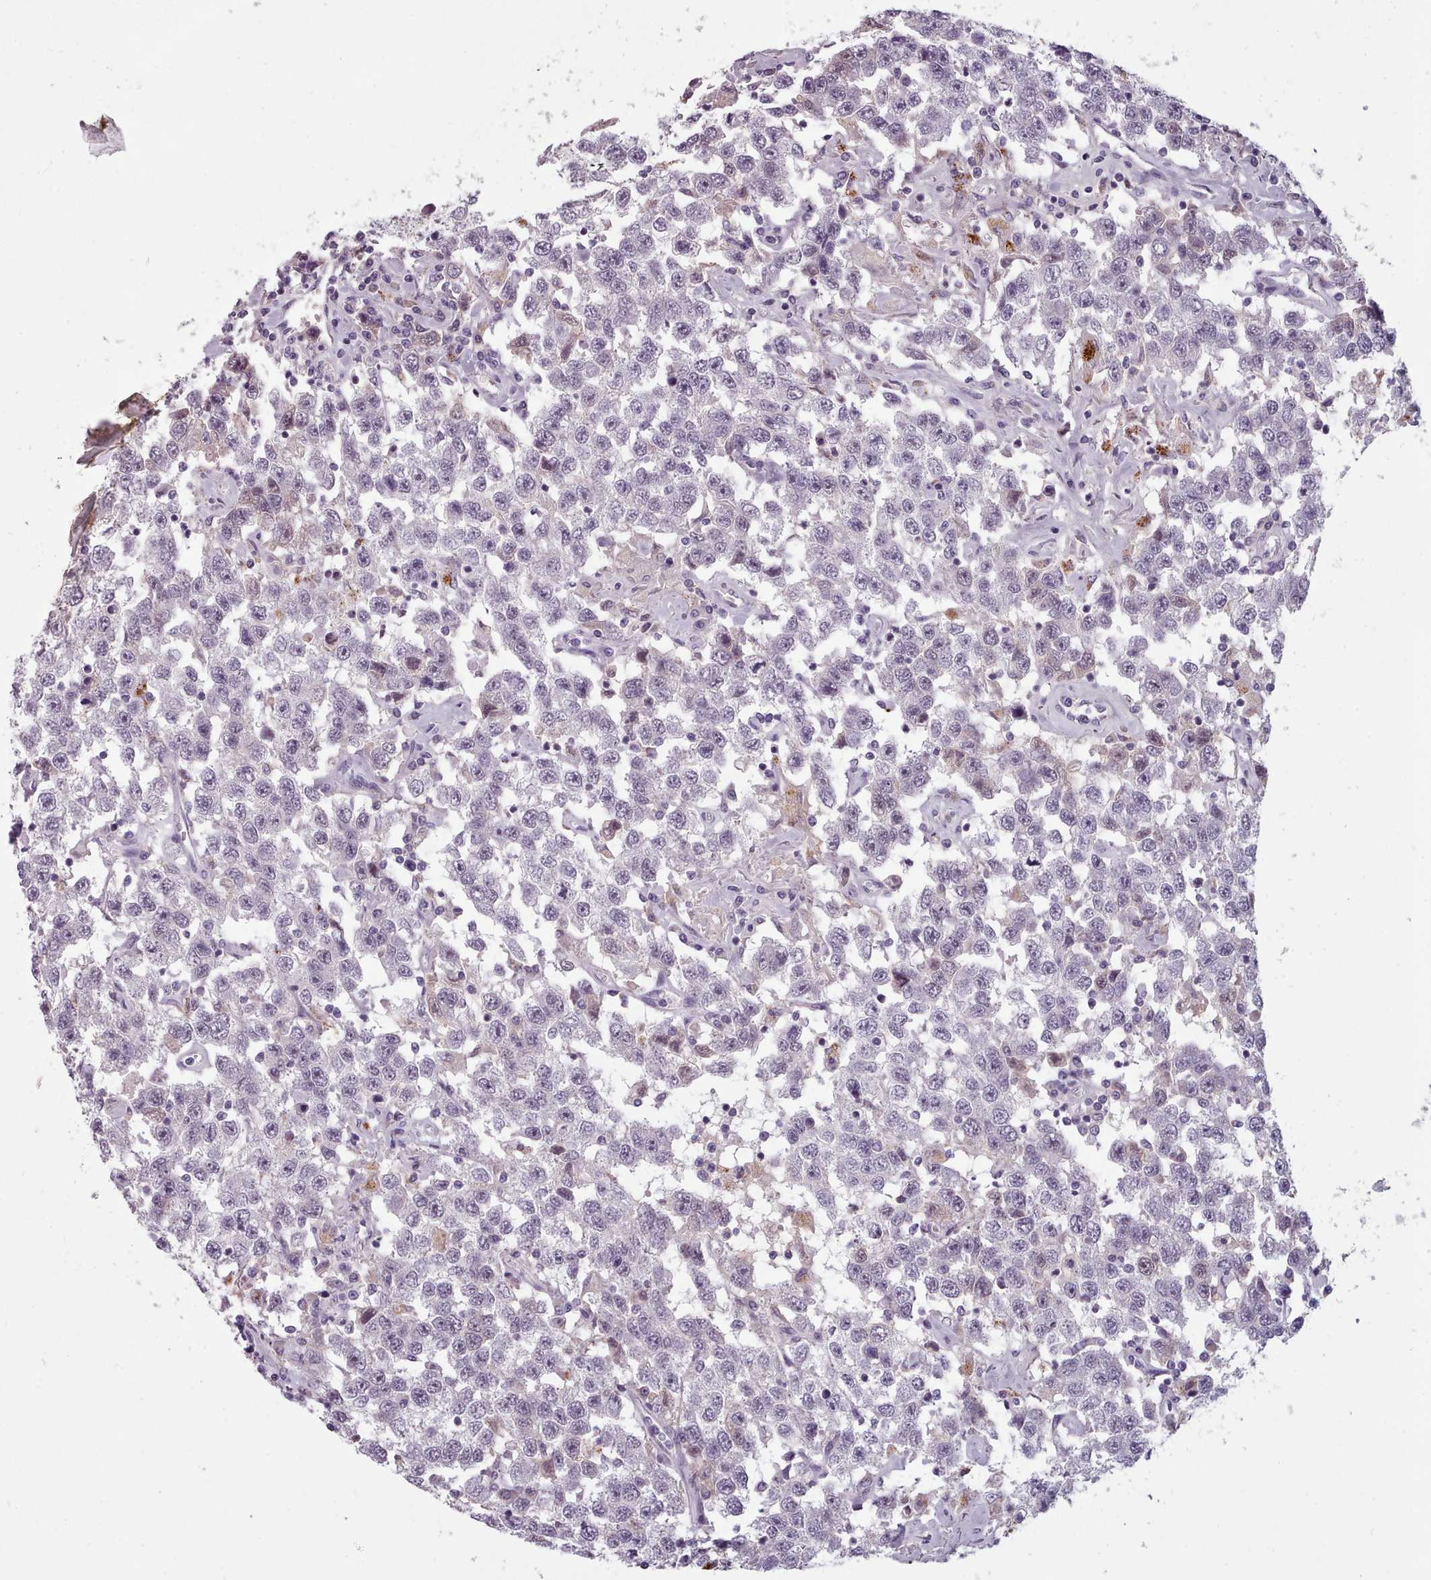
{"staining": {"intensity": "negative", "quantity": "none", "location": "none"}, "tissue": "testis cancer", "cell_type": "Tumor cells", "image_type": "cancer", "snomed": [{"axis": "morphology", "description": "Seminoma, NOS"}, {"axis": "topography", "description": "Testis"}], "caption": "Testis cancer was stained to show a protein in brown. There is no significant positivity in tumor cells.", "gene": "PBX4", "patient": {"sex": "male", "age": 41}}